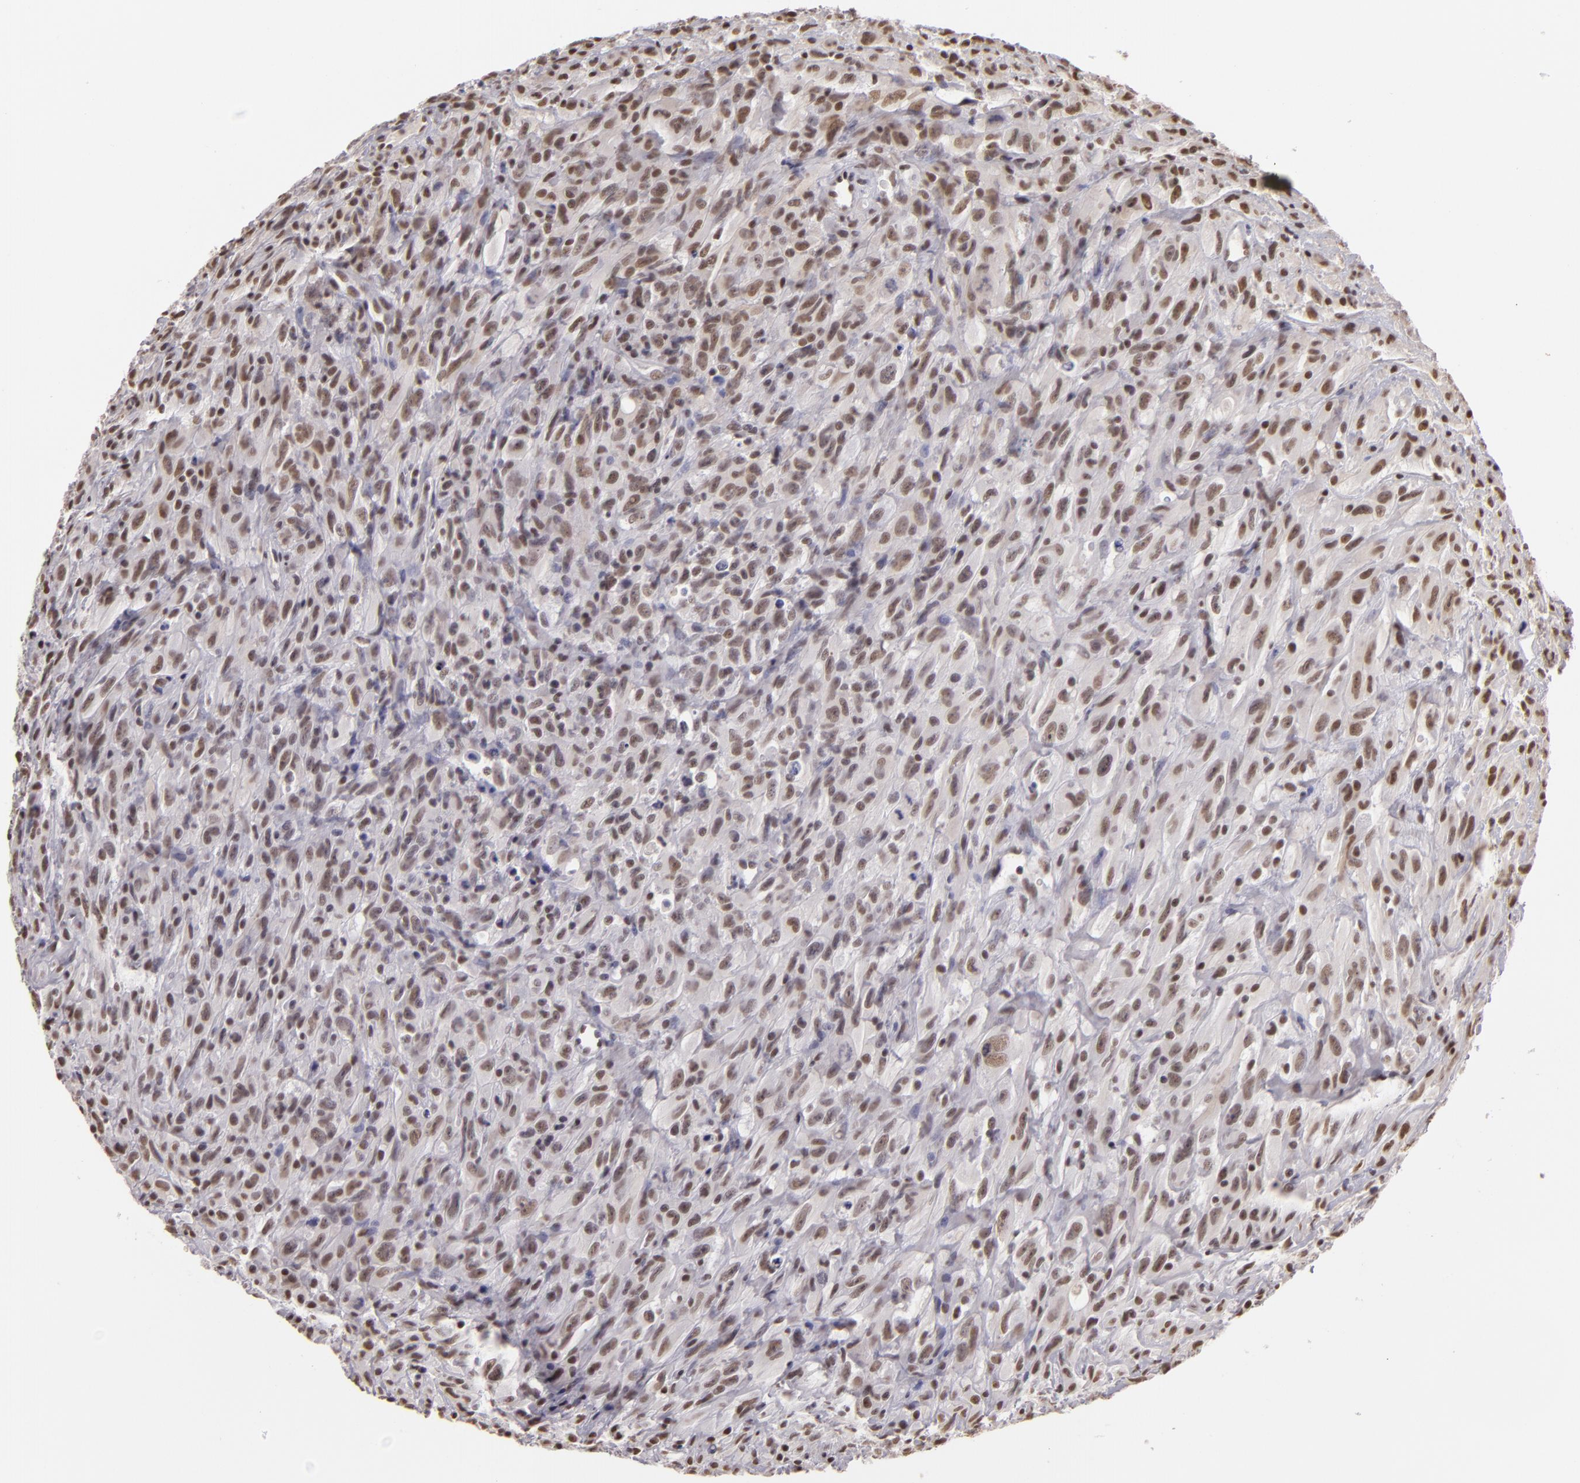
{"staining": {"intensity": "moderate", "quantity": "25%-75%", "location": "nuclear"}, "tissue": "glioma", "cell_type": "Tumor cells", "image_type": "cancer", "snomed": [{"axis": "morphology", "description": "Glioma, malignant, High grade"}, {"axis": "topography", "description": "Brain"}], "caption": "There is medium levels of moderate nuclear expression in tumor cells of malignant high-grade glioma, as demonstrated by immunohistochemical staining (brown color).", "gene": "INTS6", "patient": {"sex": "male", "age": 48}}